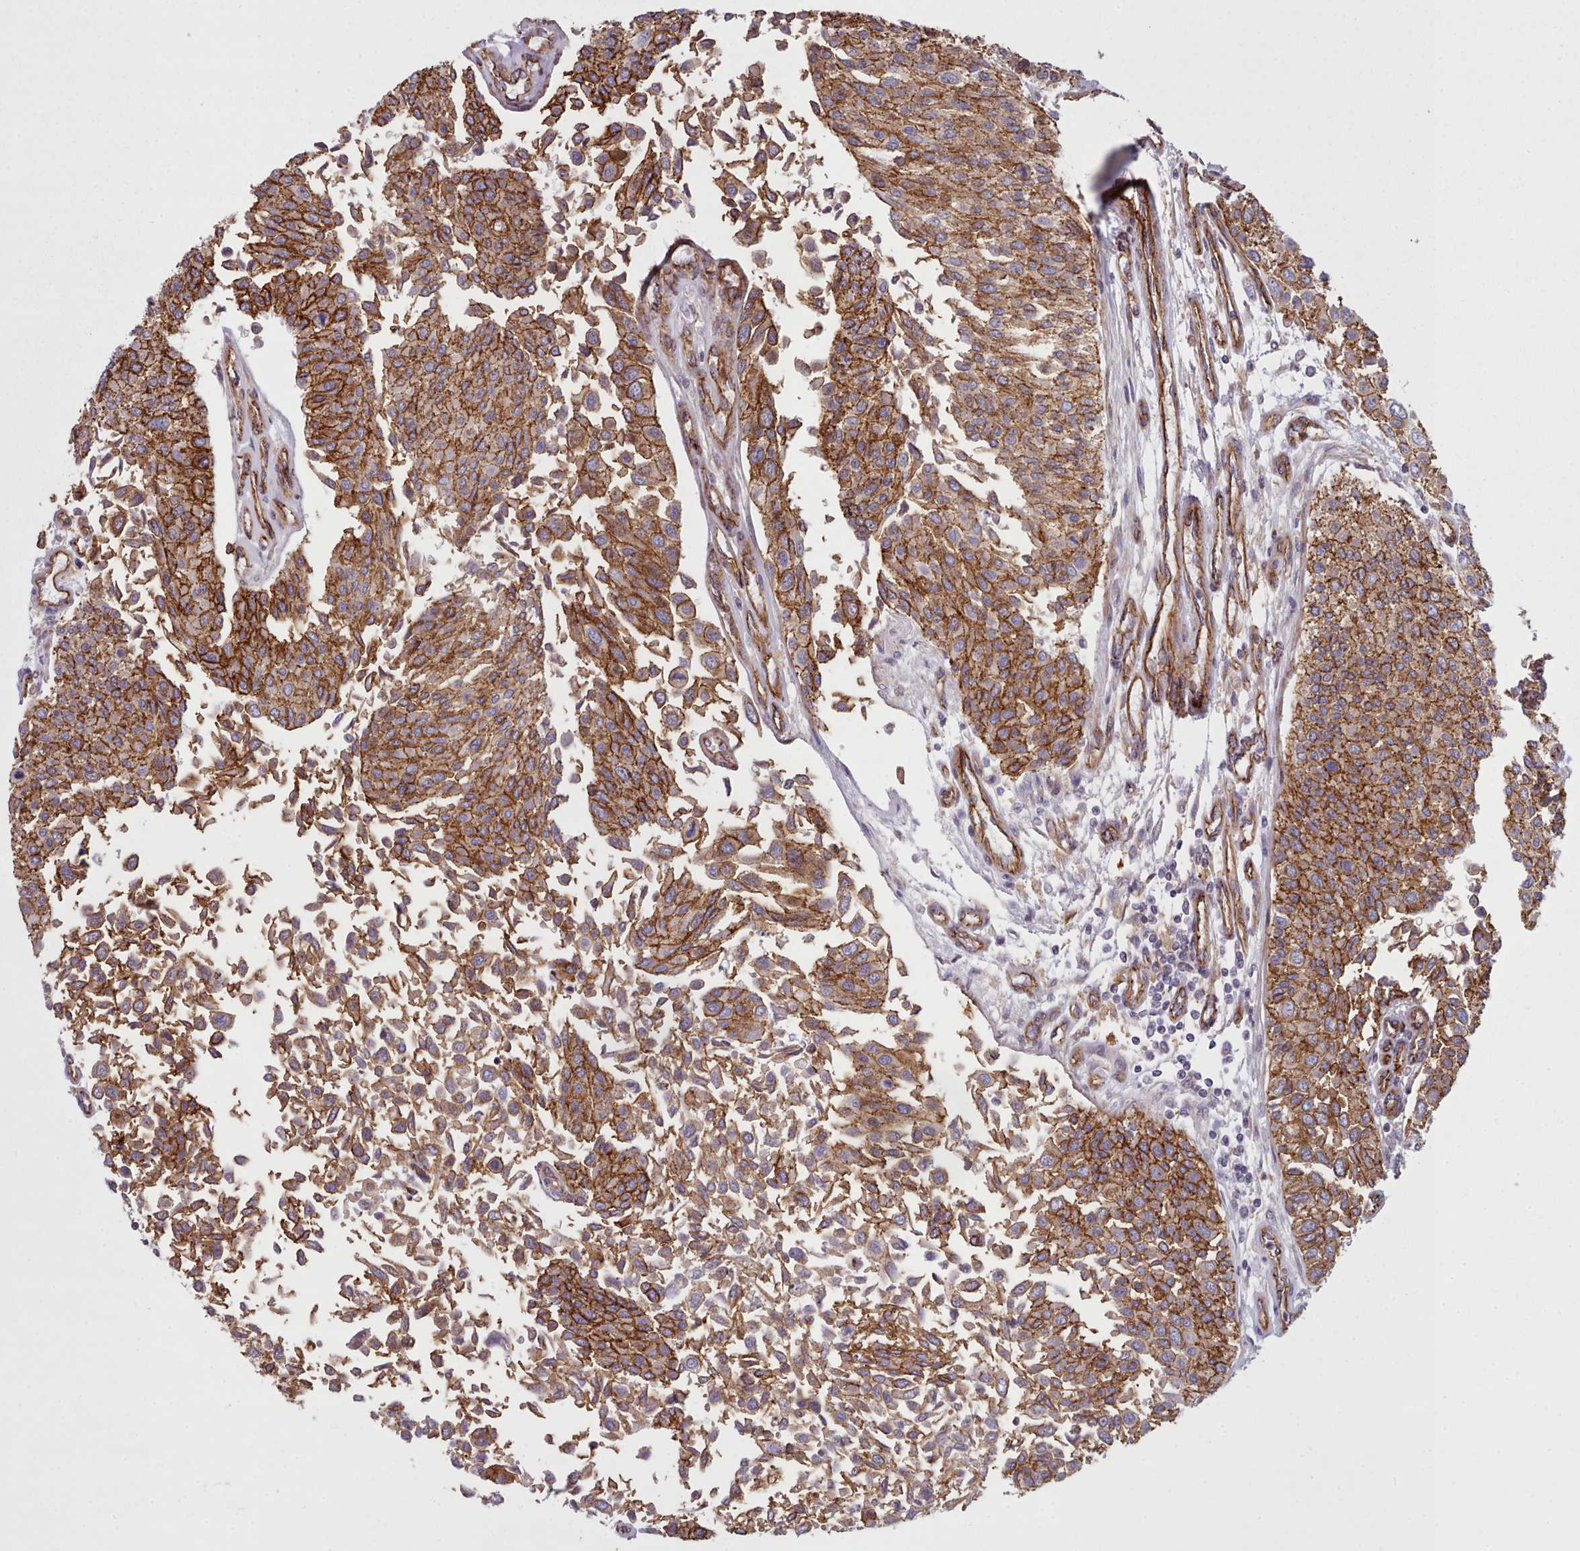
{"staining": {"intensity": "strong", "quantity": ">75%", "location": "cytoplasmic/membranous"}, "tissue": "urothelial cancer", "cell_type": "Tumor cells", "image_type": "cancer", "snomed": [{"axis": "morphology", "description": "Urothelial carcinoma, NOS"}, {"axis": "topography", "description": "Urinary bladder"}], "caption": "Human transitional cell carcinoma stained with a brown dye reveals strong cytoplasmic/membranous positive expression in approximately >75% of tumor cells.", "gene": "MRPL46", "patient": {"sex": "male", "age": 55}}